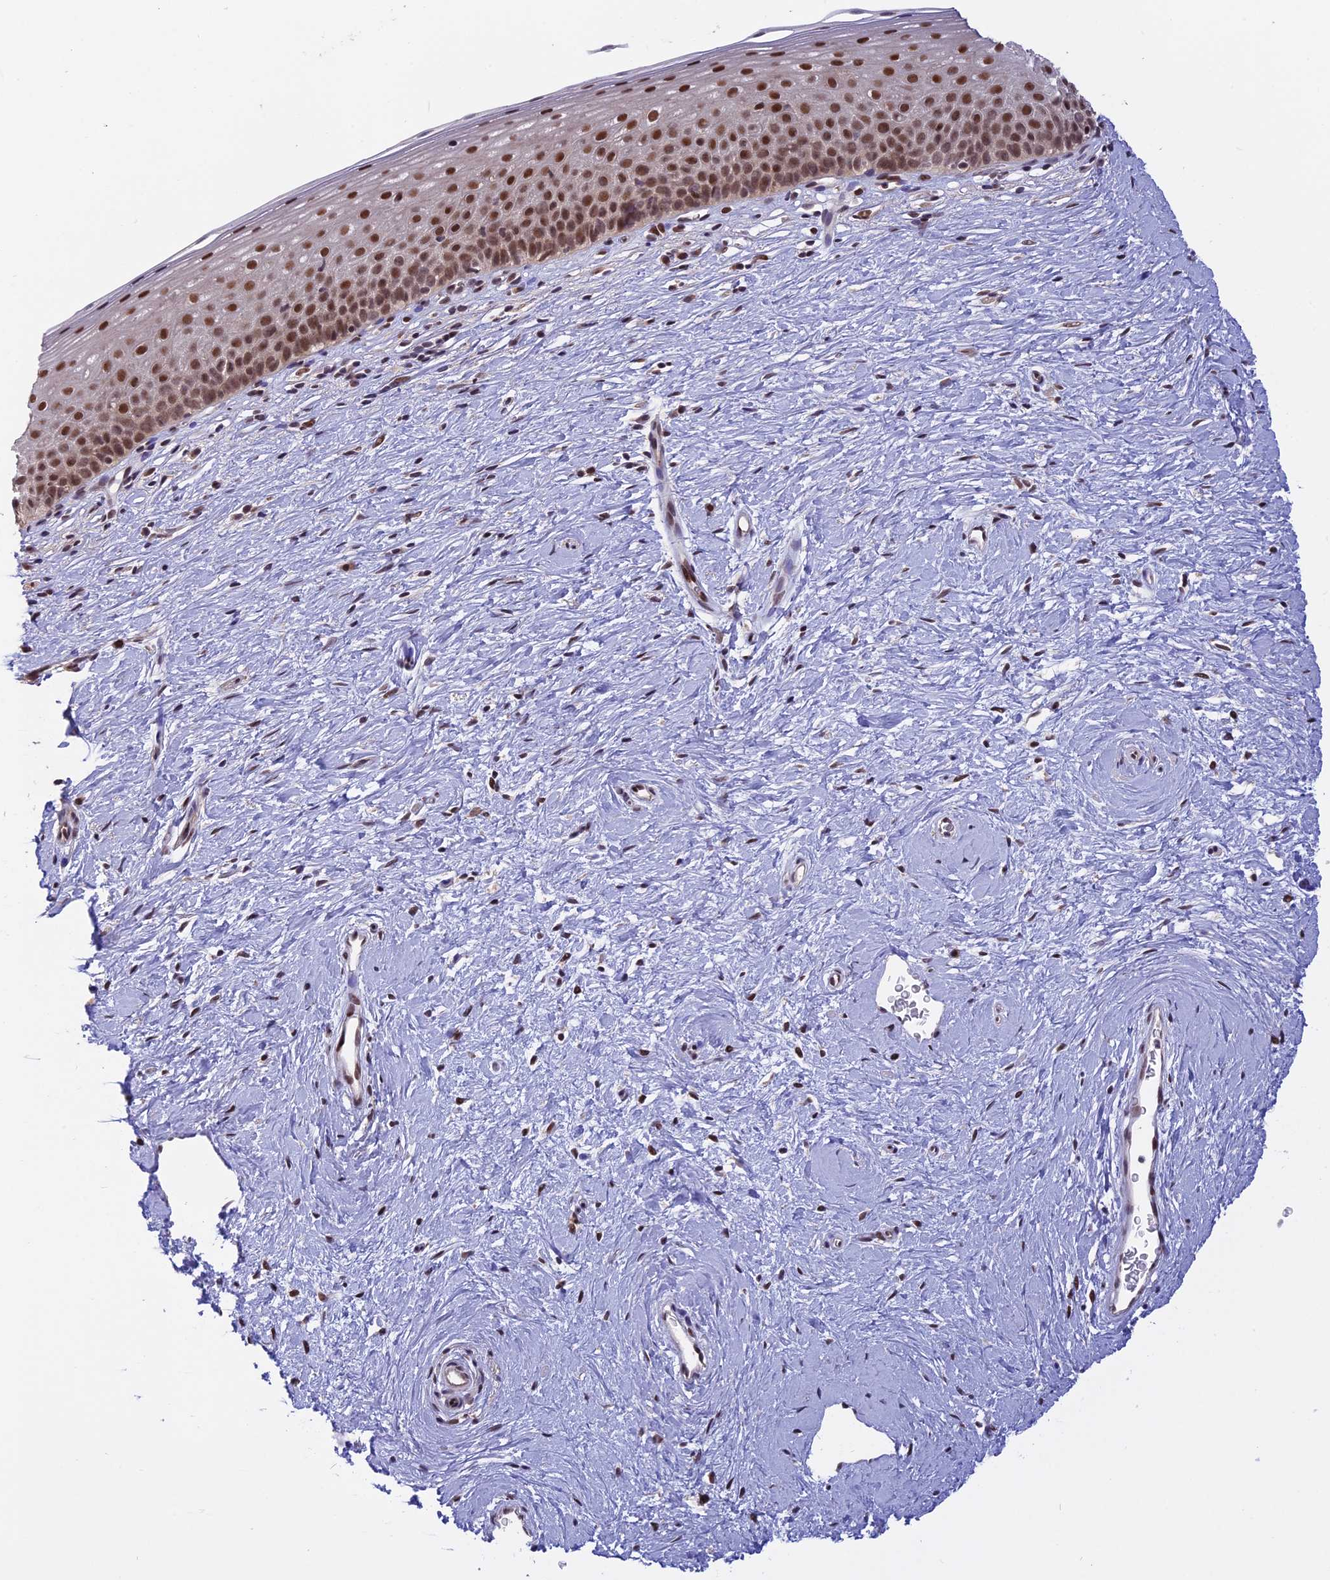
{"staining": {"intensity": "moderate", "quantity": ">75%", "location": "cytoplasmic/membranous,nuclear"}, "tissue": "cervix", "cell_type": "Glandular cells", "image_type": "normal", "snomed": [{"axis": "morphology", "description": "Normal tissue, NOS"}, {"axis": "topography", "description": "Cervix"}], "caption": "Immunohistochemical staining of normal cervix exhibits medium levels of moderate cytoplasmic/membranous,nuclear expression in approximately >75% of glandular cells.", "gene": "POLR2C", "patient": {"sex": "female", "age": 57}}